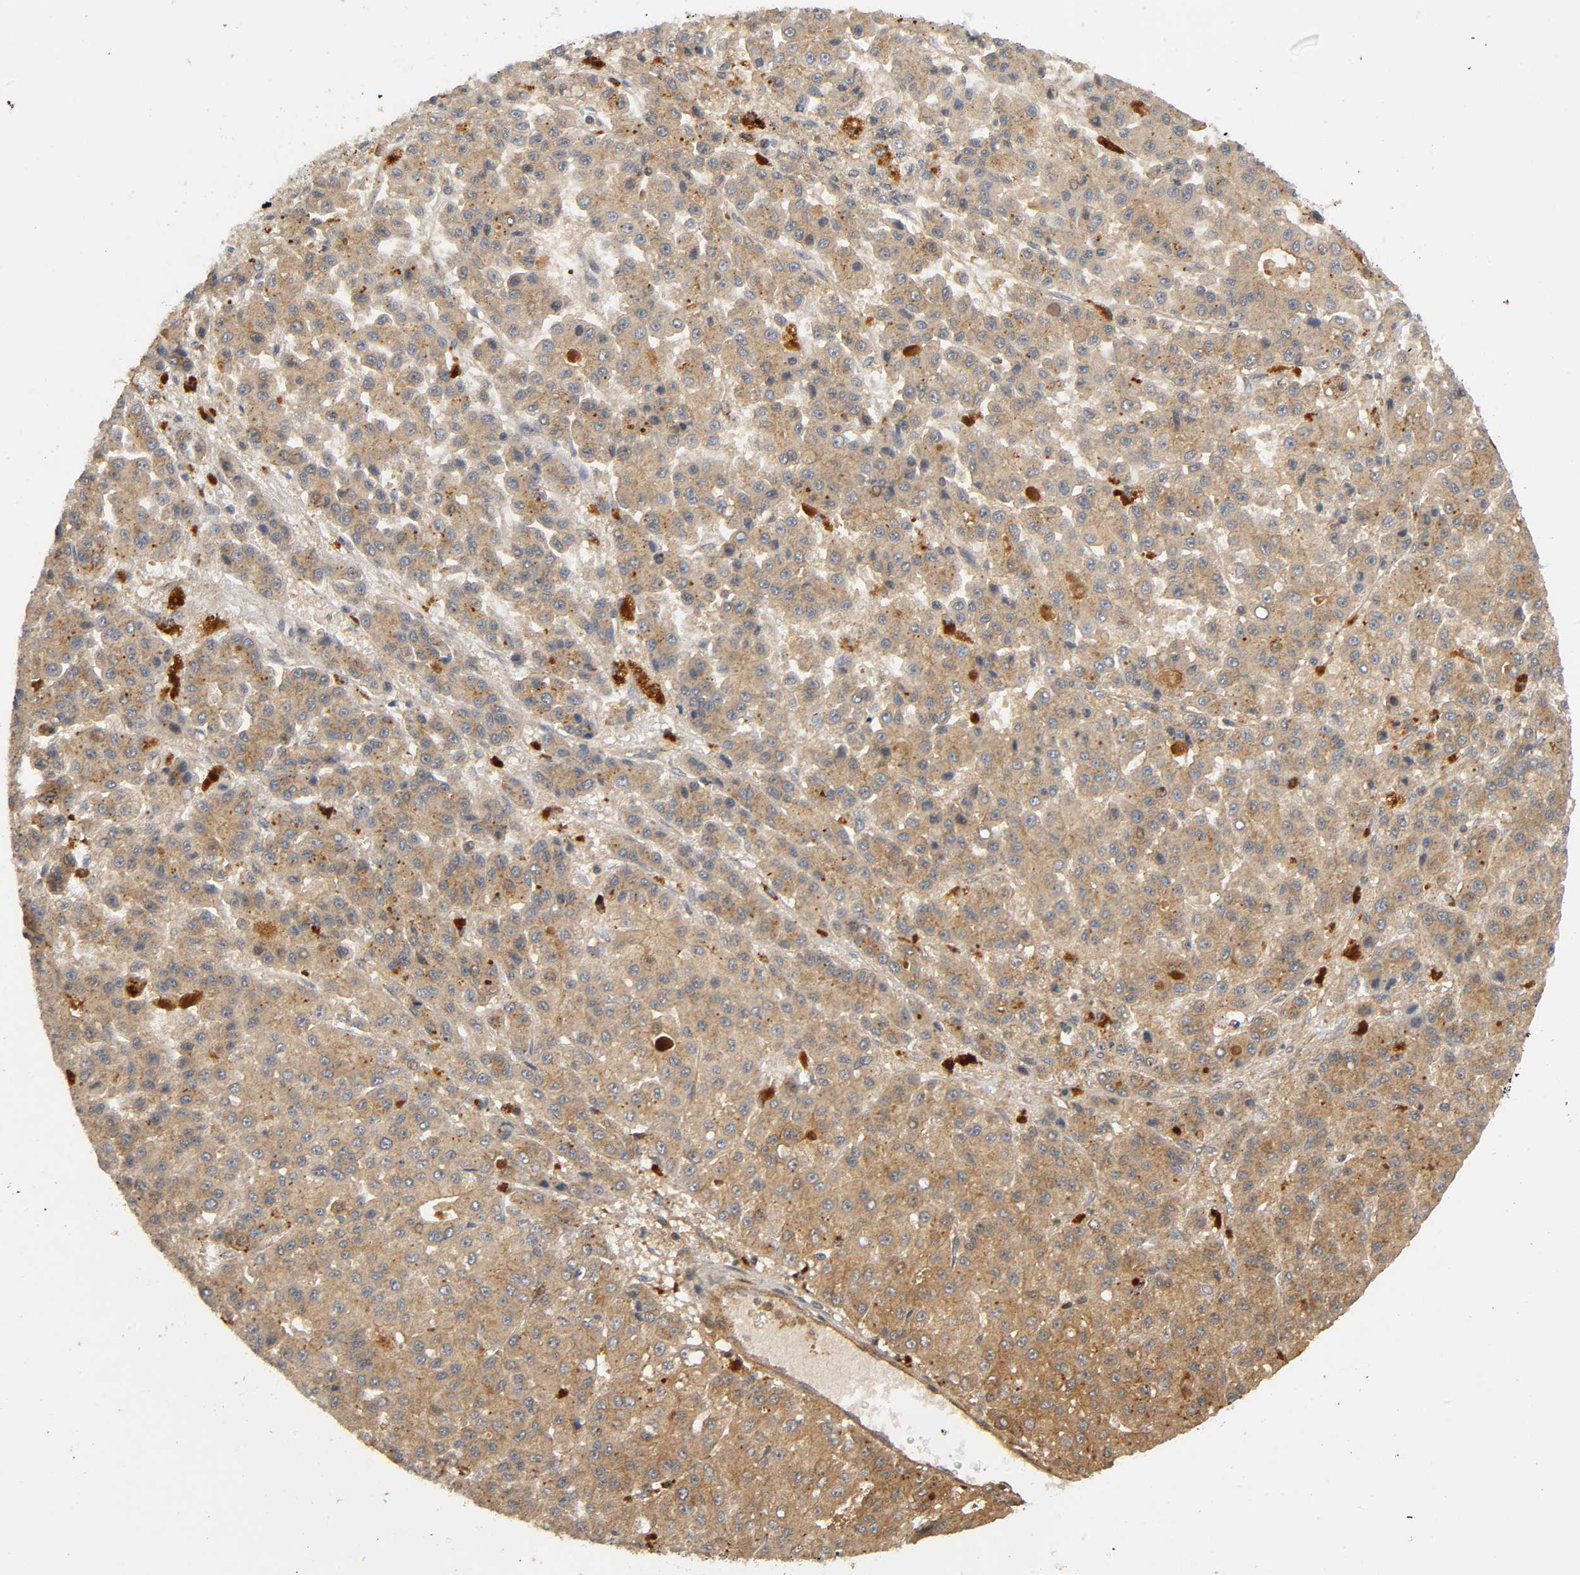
{"staining": {"intensity": "moderate", "quantity": ">75%", "location": "cytoplasmic/membranous"}, "tissue": "liver cancer", "cell_type": "Tumor cells", "image_type": "cancer", "snomed": [{"axis": "morphology", "description": "Carcinoma, Hepatocellular, NOS"}, {"axis": "topography", "description": "Liver"}], "caption": "Immunohistochemical staining of hepatocellular carcinoma (liver) reveals medium levels of moderate cytoplasmic/membranous protein expression in approximately >75% of tumor cells.", "gene": "IKBKB", "patient": {"sex": "male", "age": 70}}